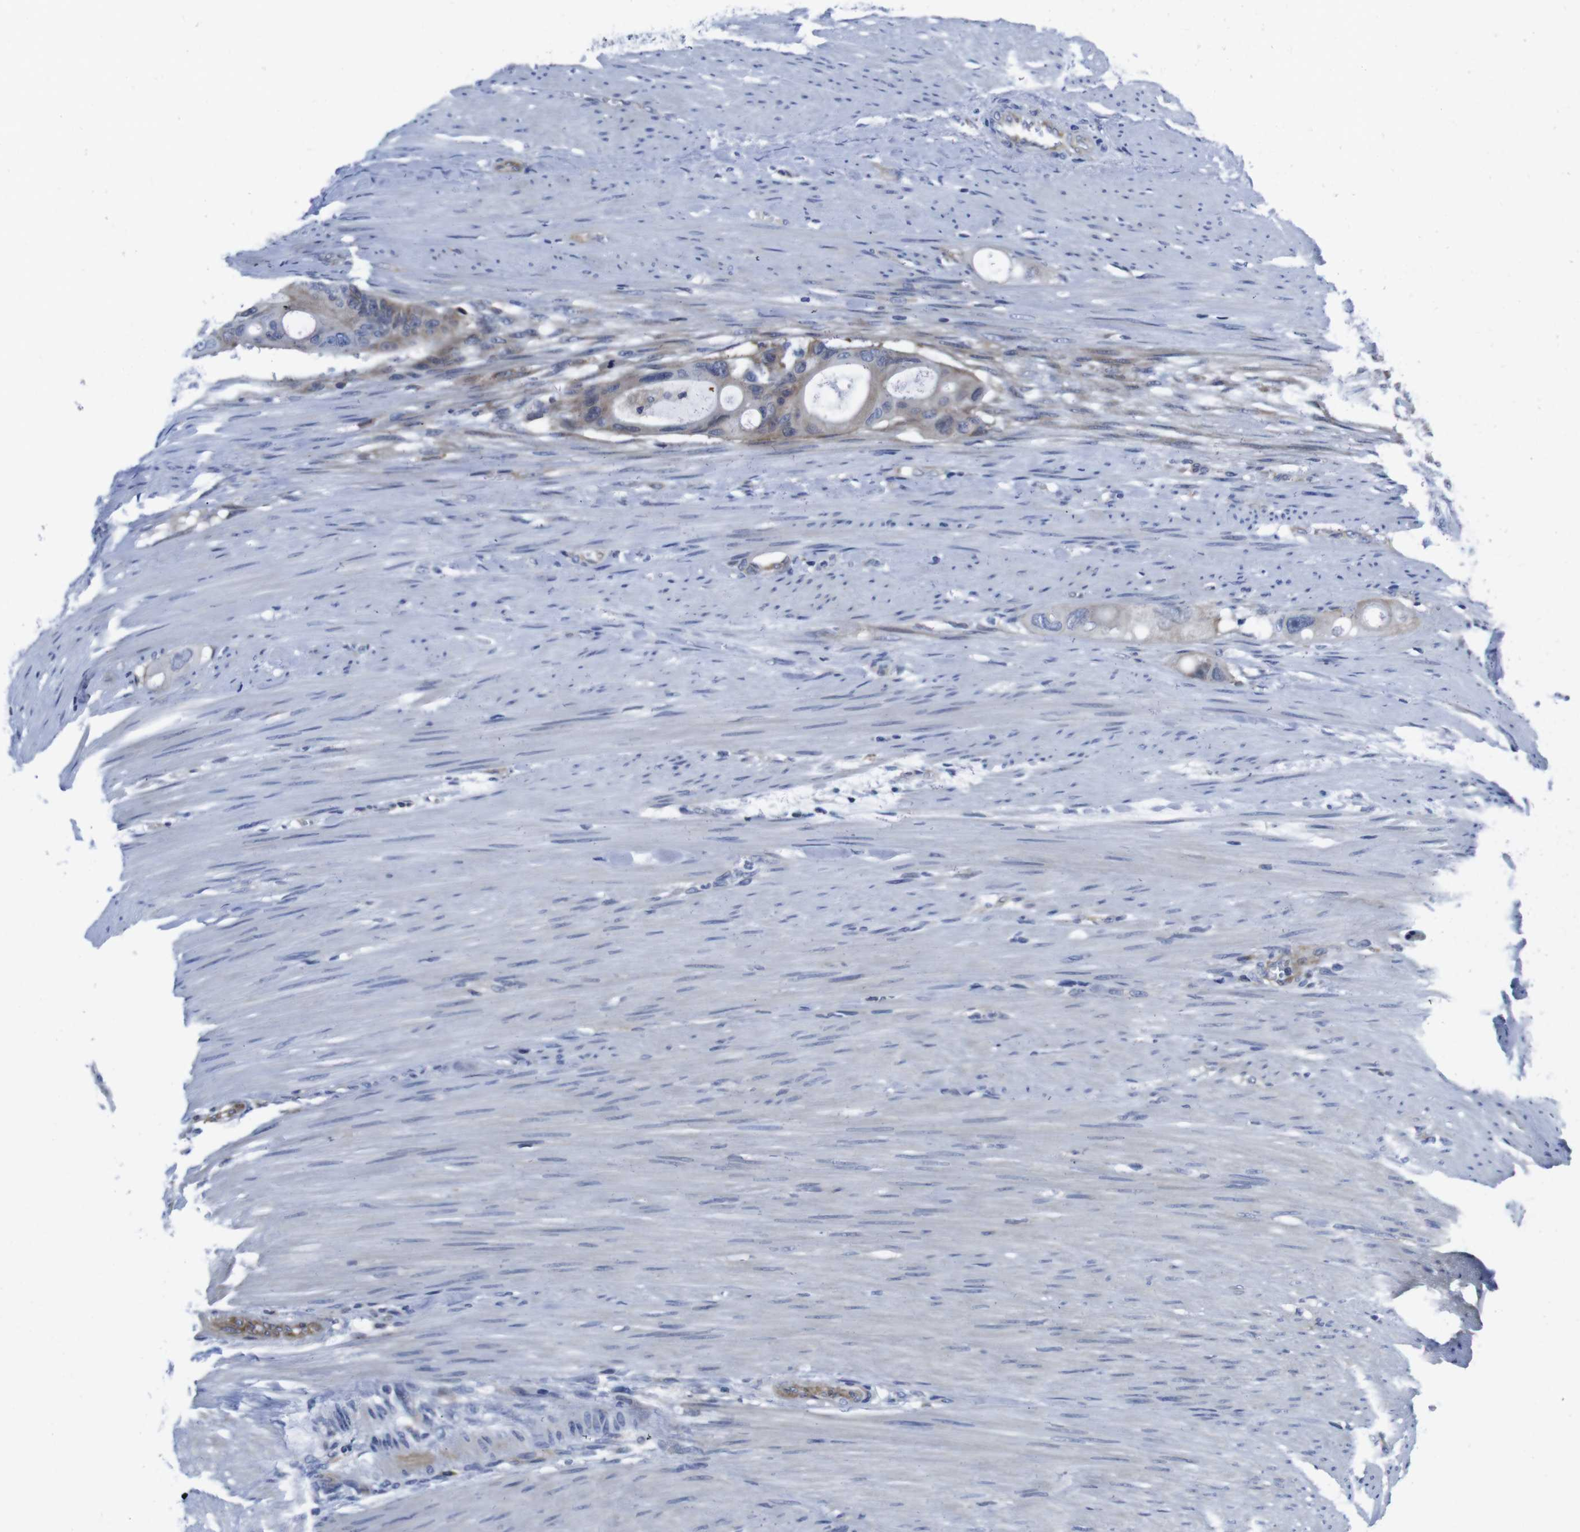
{"staining": {"intensity": "moderate", "quantity": "<25%", "location": "cytoplasmic/membranous"}, "tissue": "colorectal cancer", "cell_type": "Tumor cells", "image_type": "cancer", "snomed": [{"axis": "morphology", "description": "Adenocarcinoma, NOS"}, {"axis": "topography", "description": "Colon"}], "caption": "A micrograph of colorectal cancer stained for a protein exhibits moderate cytoplasmic/membranous brown staining in tumor cells.", "gene": "EIF4A1", "patient": {"sex": "female", "age": 57}}